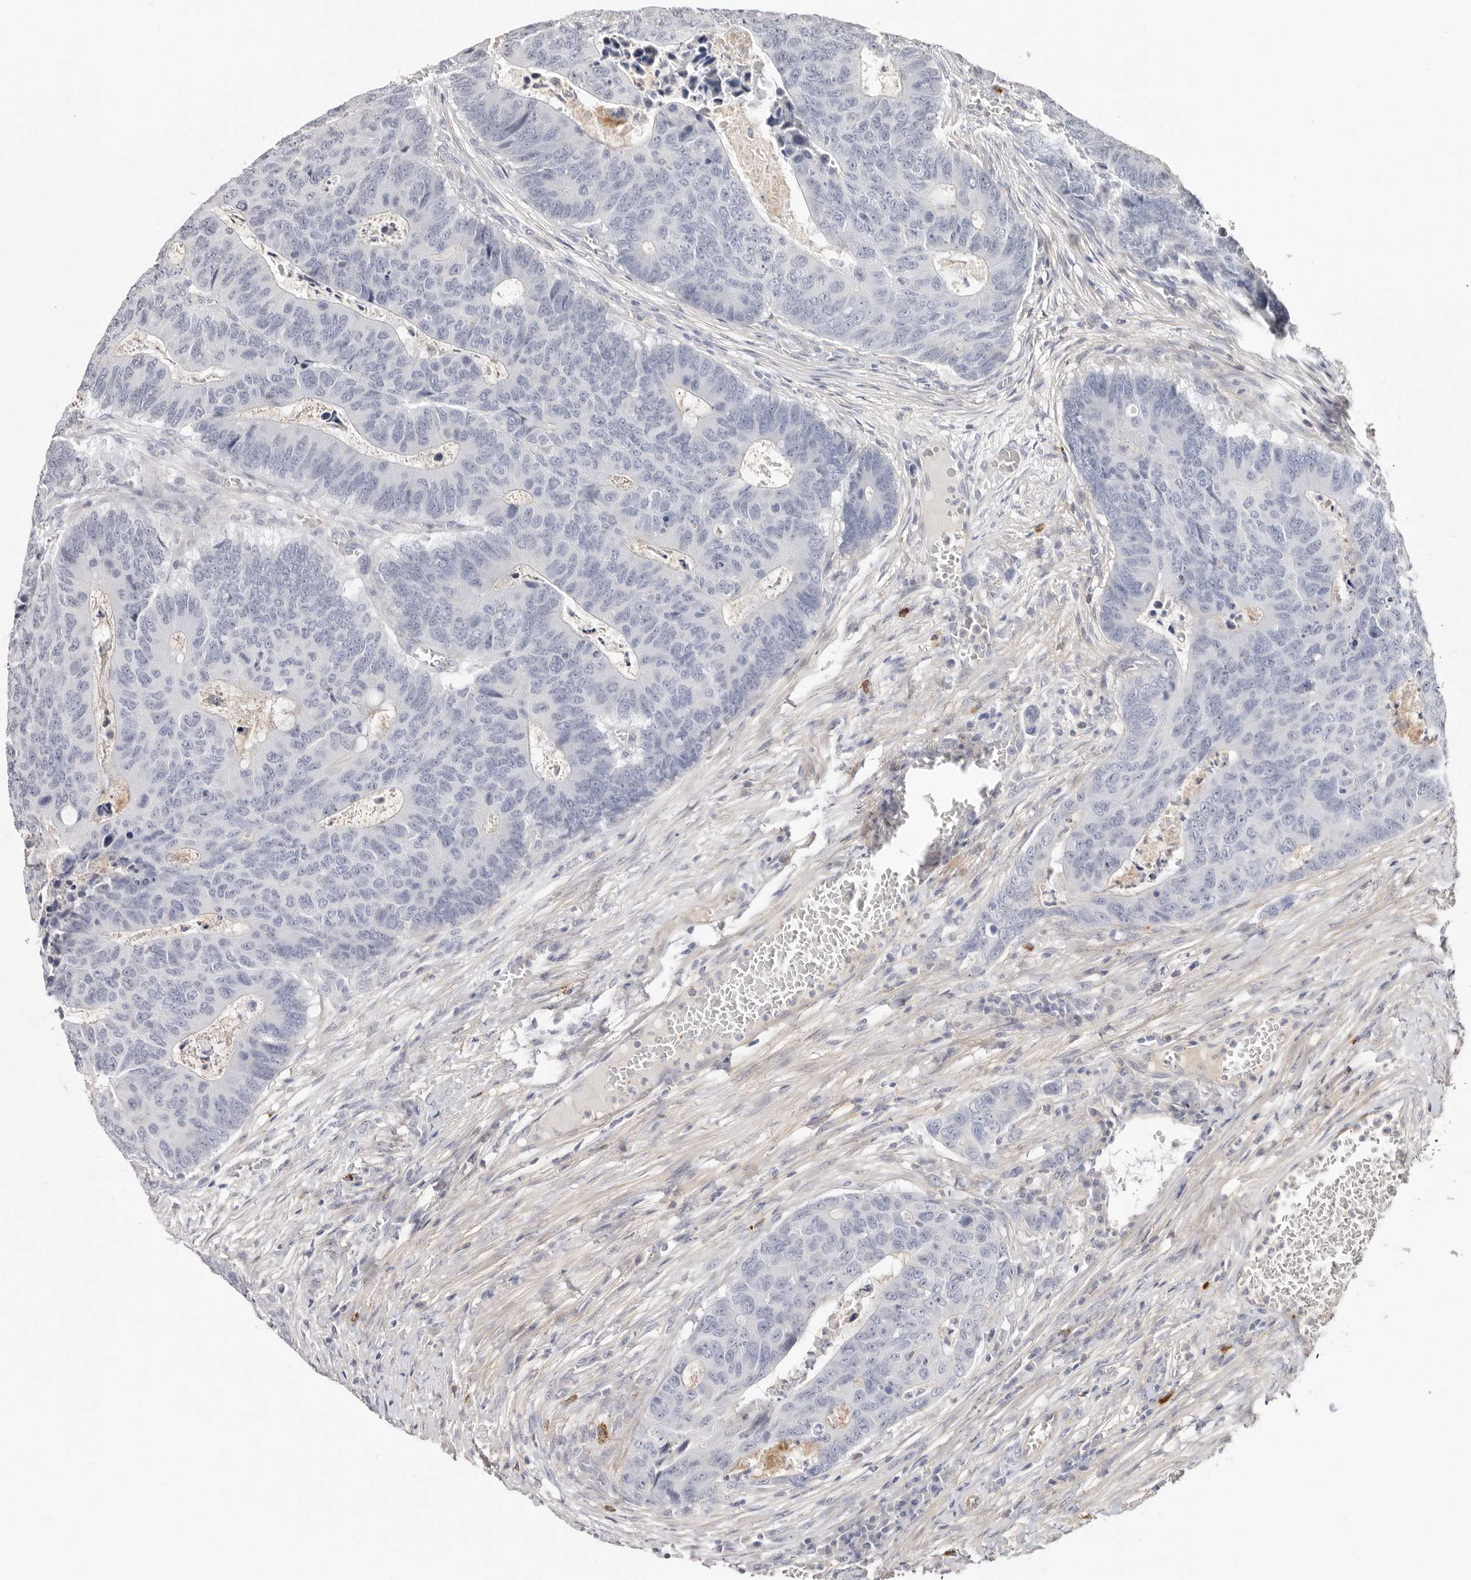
{"staining": {"intensity": "negative", "quantity": "none", "location": "none"}, "tissue": "colorectal cancer", "cell_type": "Tumor cells", "image_type": "cancer", "snomed": [{"axis": "morphology", "description": "Adenocarcinoma, NOS"}, {"axis": "topography", "description": "Colon"}], "caption": "Immunohistochemistry photomicrograph of adenocarcinoma (colorectal) stained for a protein (brown), which reveals no expression in tumor cells.", "gene": "PKDCC", "patient": {"sex": "male", "age": 87}}